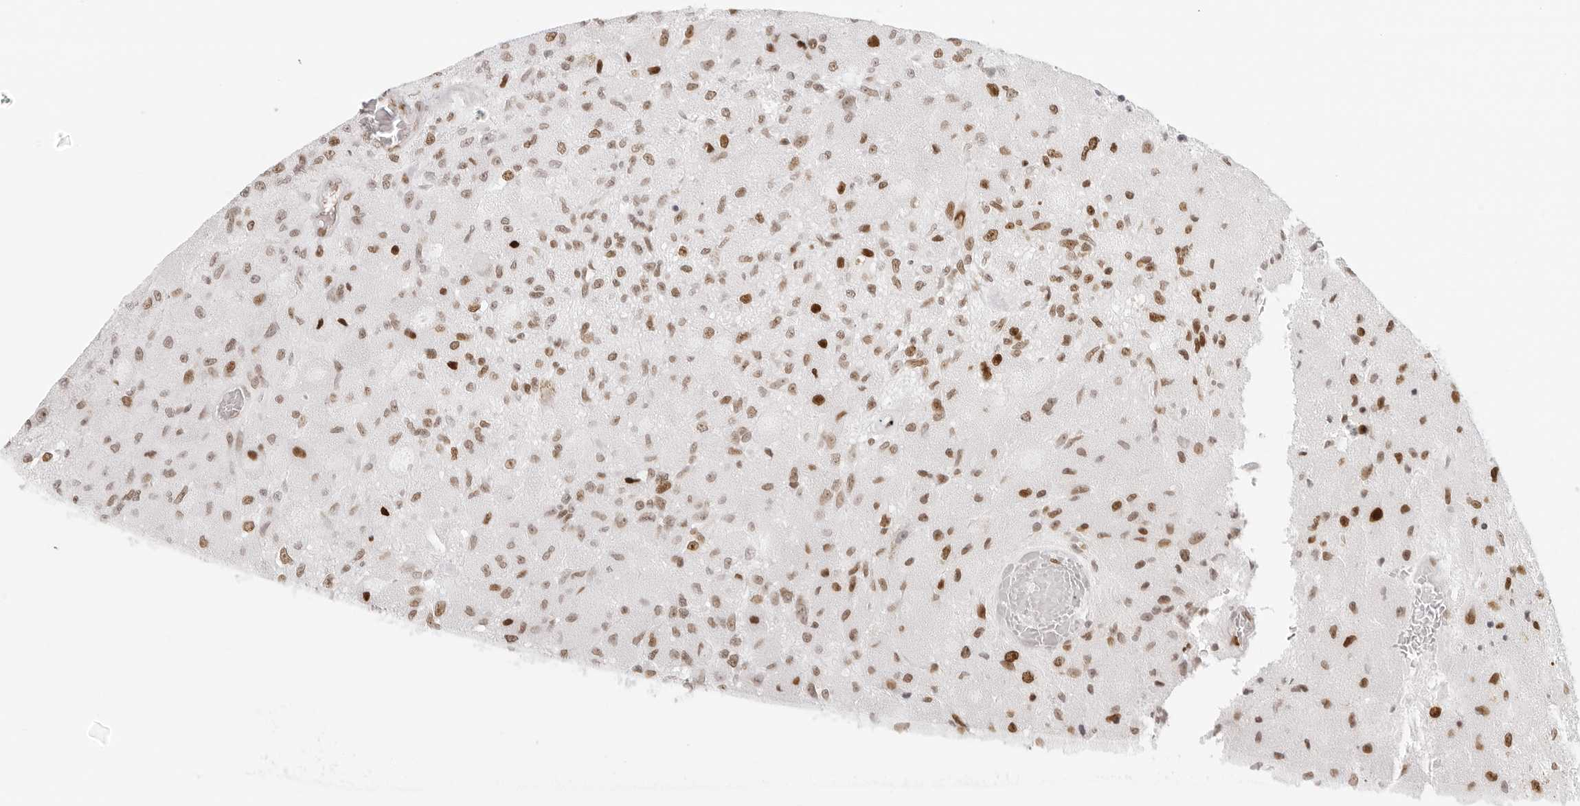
{"staining": {"intensity": "moderate", "quantity": ">75%", "location": "nuclear"}, "tissue": "glioma", "cell_type": "Tumor cells", "image_type": "cancer", "snomed": [{"axis": "morphology", "description": "Normal tissue, NOS"}, {"axis": "morphology", "description": "Glioma, malignant, High grade"}, {"axis": "topography", "description": "Cerebral cortex"}], "caption": "Protein expression analysis of human malignant glioma (high-grade) reveals moderate nuclear staining in about >75% of tumor cells. (DAB (3,3'-diaminobenzidine) IHC with brightfield microscopy, high magnification).", "gene": "RCC1", "patient": {"sex": "male", "age": 77}}